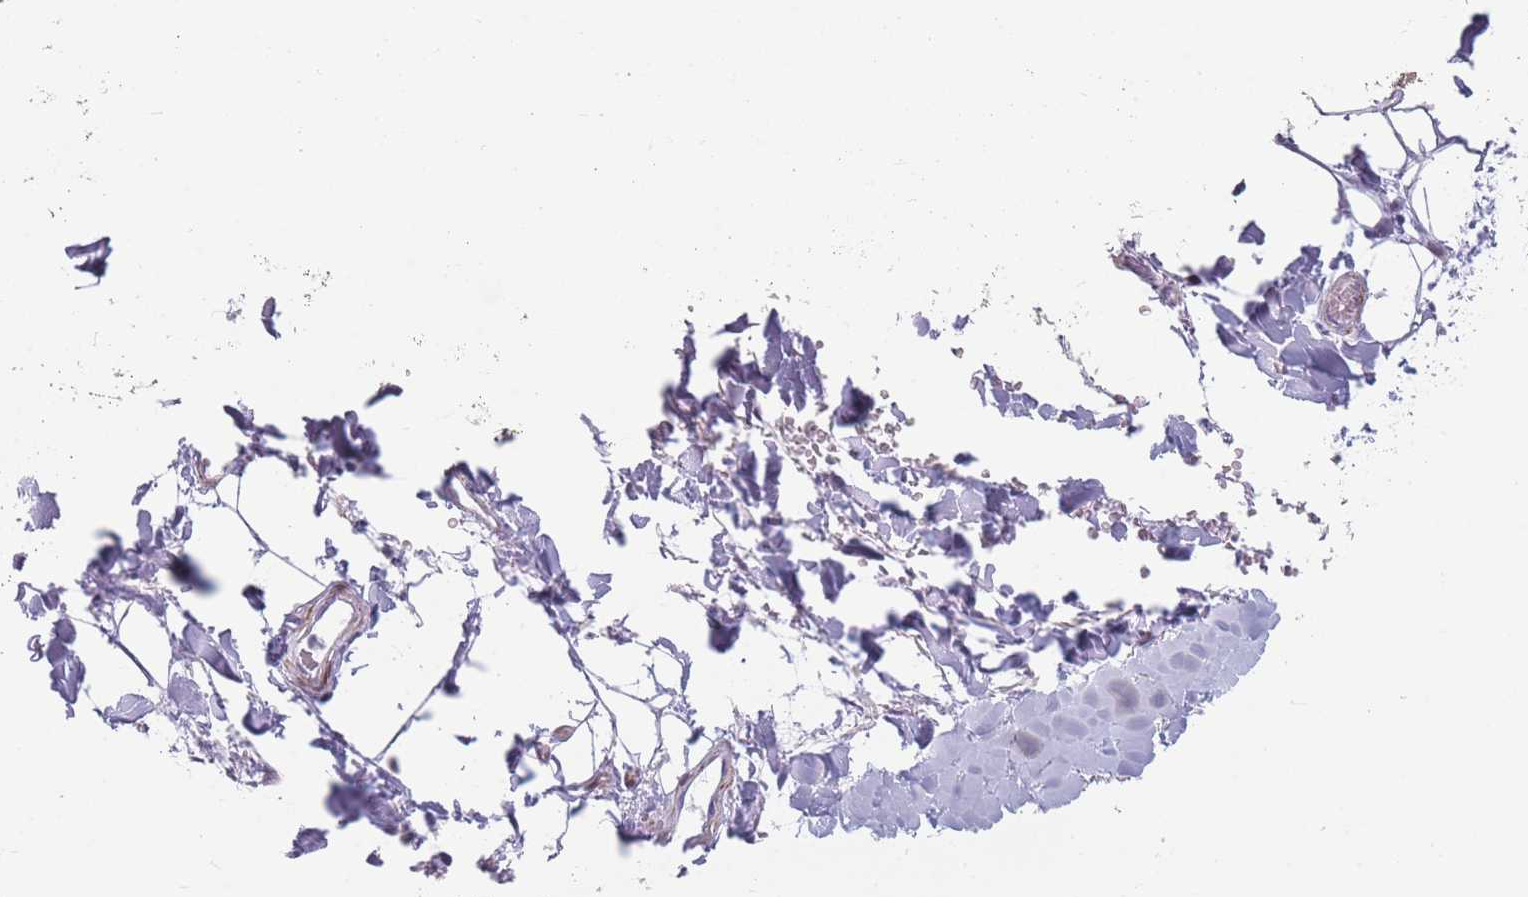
{"staining": {"intensity": "negative", "quantity": "none", "location": "none"}, "tissue": "adipose tissue", "cell_type": "Adipocytes", "image_type": "normal", "snomed": [{"axis": "morphology", "description": "Normal tissue, NOS"}, {"axis": "morphology", "description": "Carcinoma, NOS"}, {"axis": "topography", "description": "Pancreas"}, {"axis": "topography", "description": "Peripheral nerve tissue"}], "caption": "Immunohistochemistry histopathology image of benign adipose tissue stained for a protein (brown), which demonstrates no staining in adipocytes. Brightfield microscopy of immunohistochemistry stained with DAB (3,3'-diaminobenzidine) (brown) and hematoxylin (blue), captured at high magnification.", "gene": "IFNA10", "patient": {"sex": "female", "age": 29}}